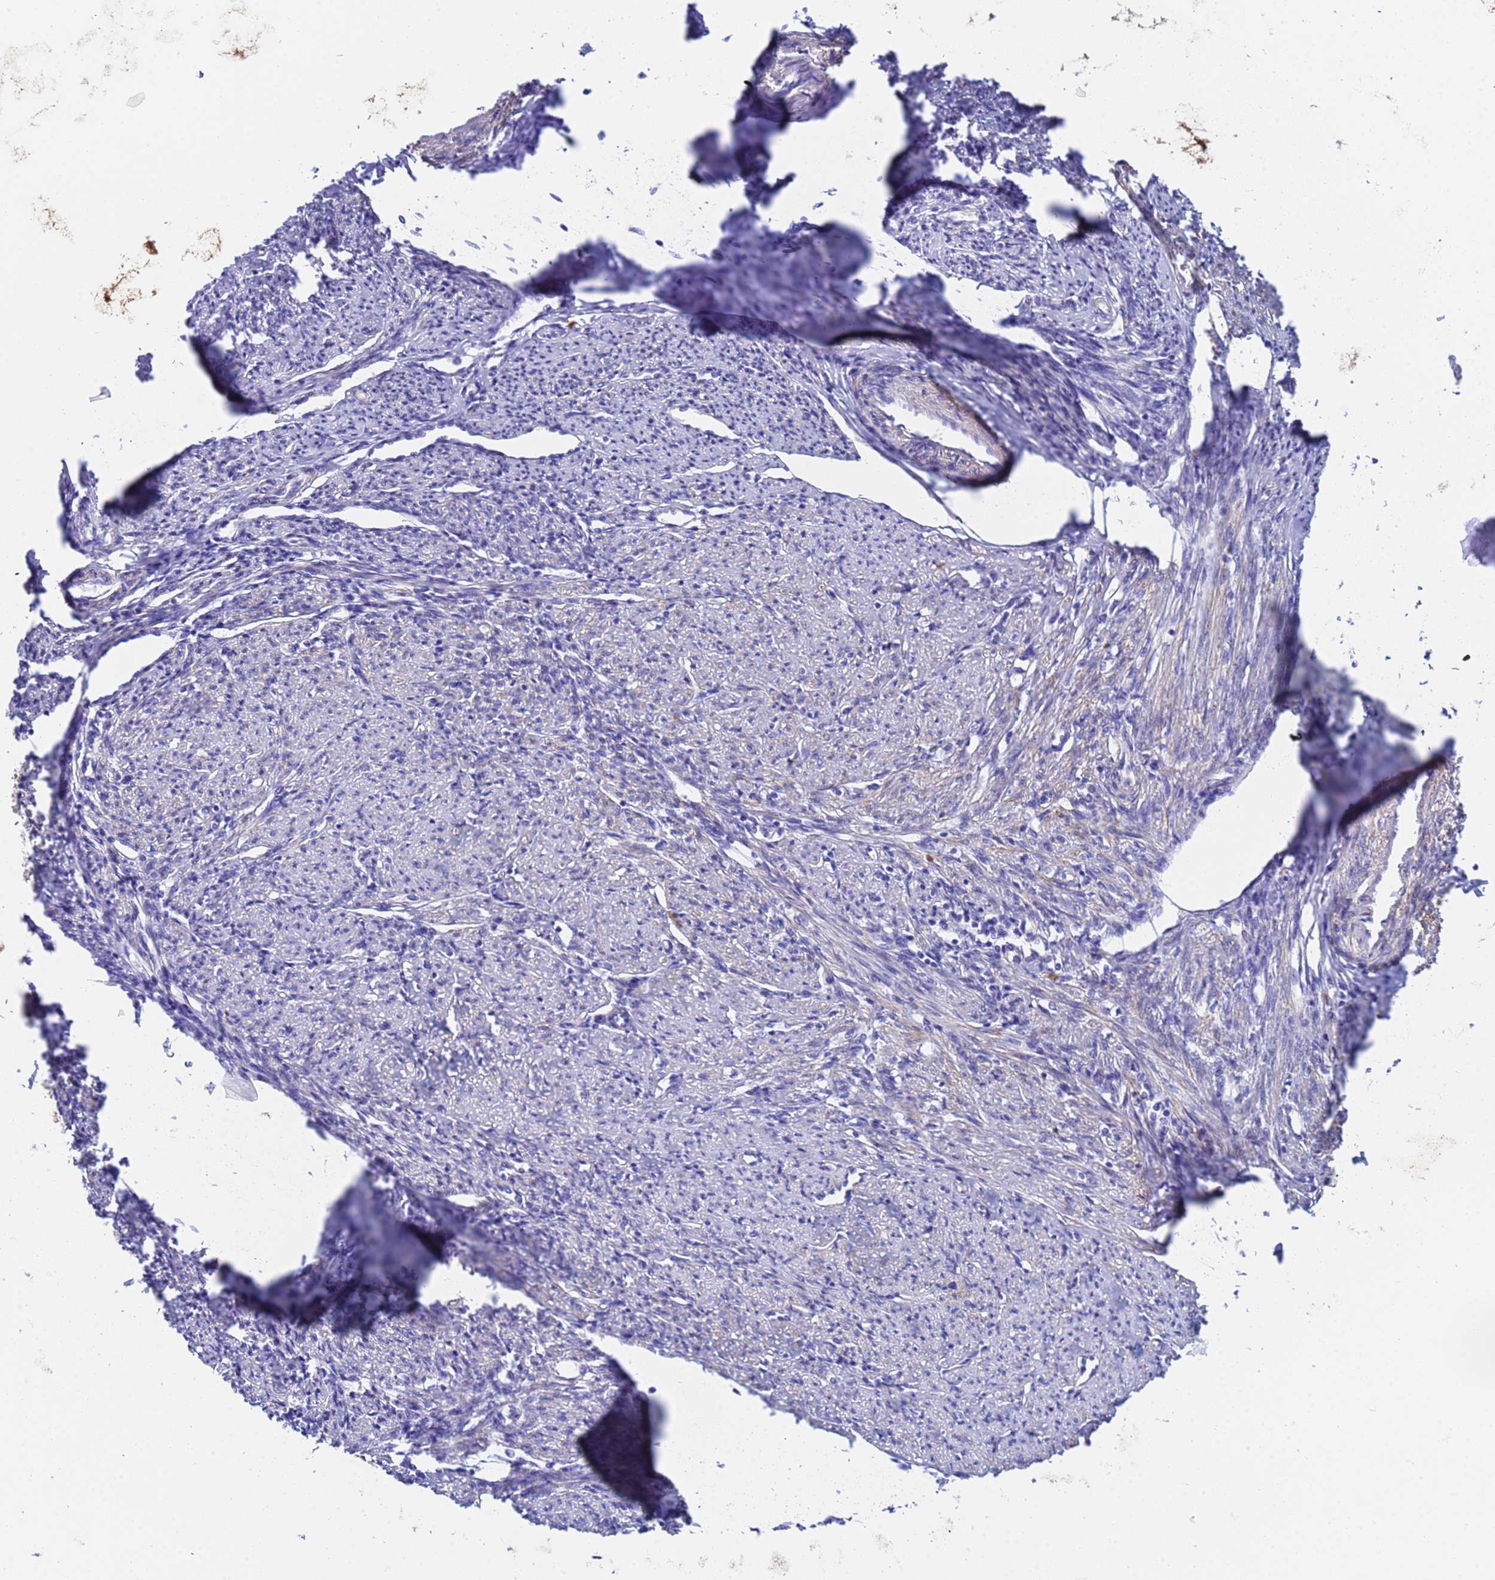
{"staining": {"intensity": "moderate", "quantity": "25%-75%", "location": "cytoplasmic/membranous"}, "tissue": "smooth muscle", "cell_type": "Smooth muscle cells", "image_type": "normal", "snomed": [{"axis": "morphology", "description": "Normal tissue, NOS"}, {"axis": "topography", "description": "Smooth muscle"}, {"axis": "topography", "description": "Uterus"}], "caption": "Immunohistochemical staining of unremarkable human smooth muscle shows 25%-75% levels of moderate cytoplasmic/membranous protein expression in approximately 25%-75% of smooth muscle cells. Nuclei are stained in blue.", "gene": "CST1", "patient": {"sex": "female", "age": 59}}